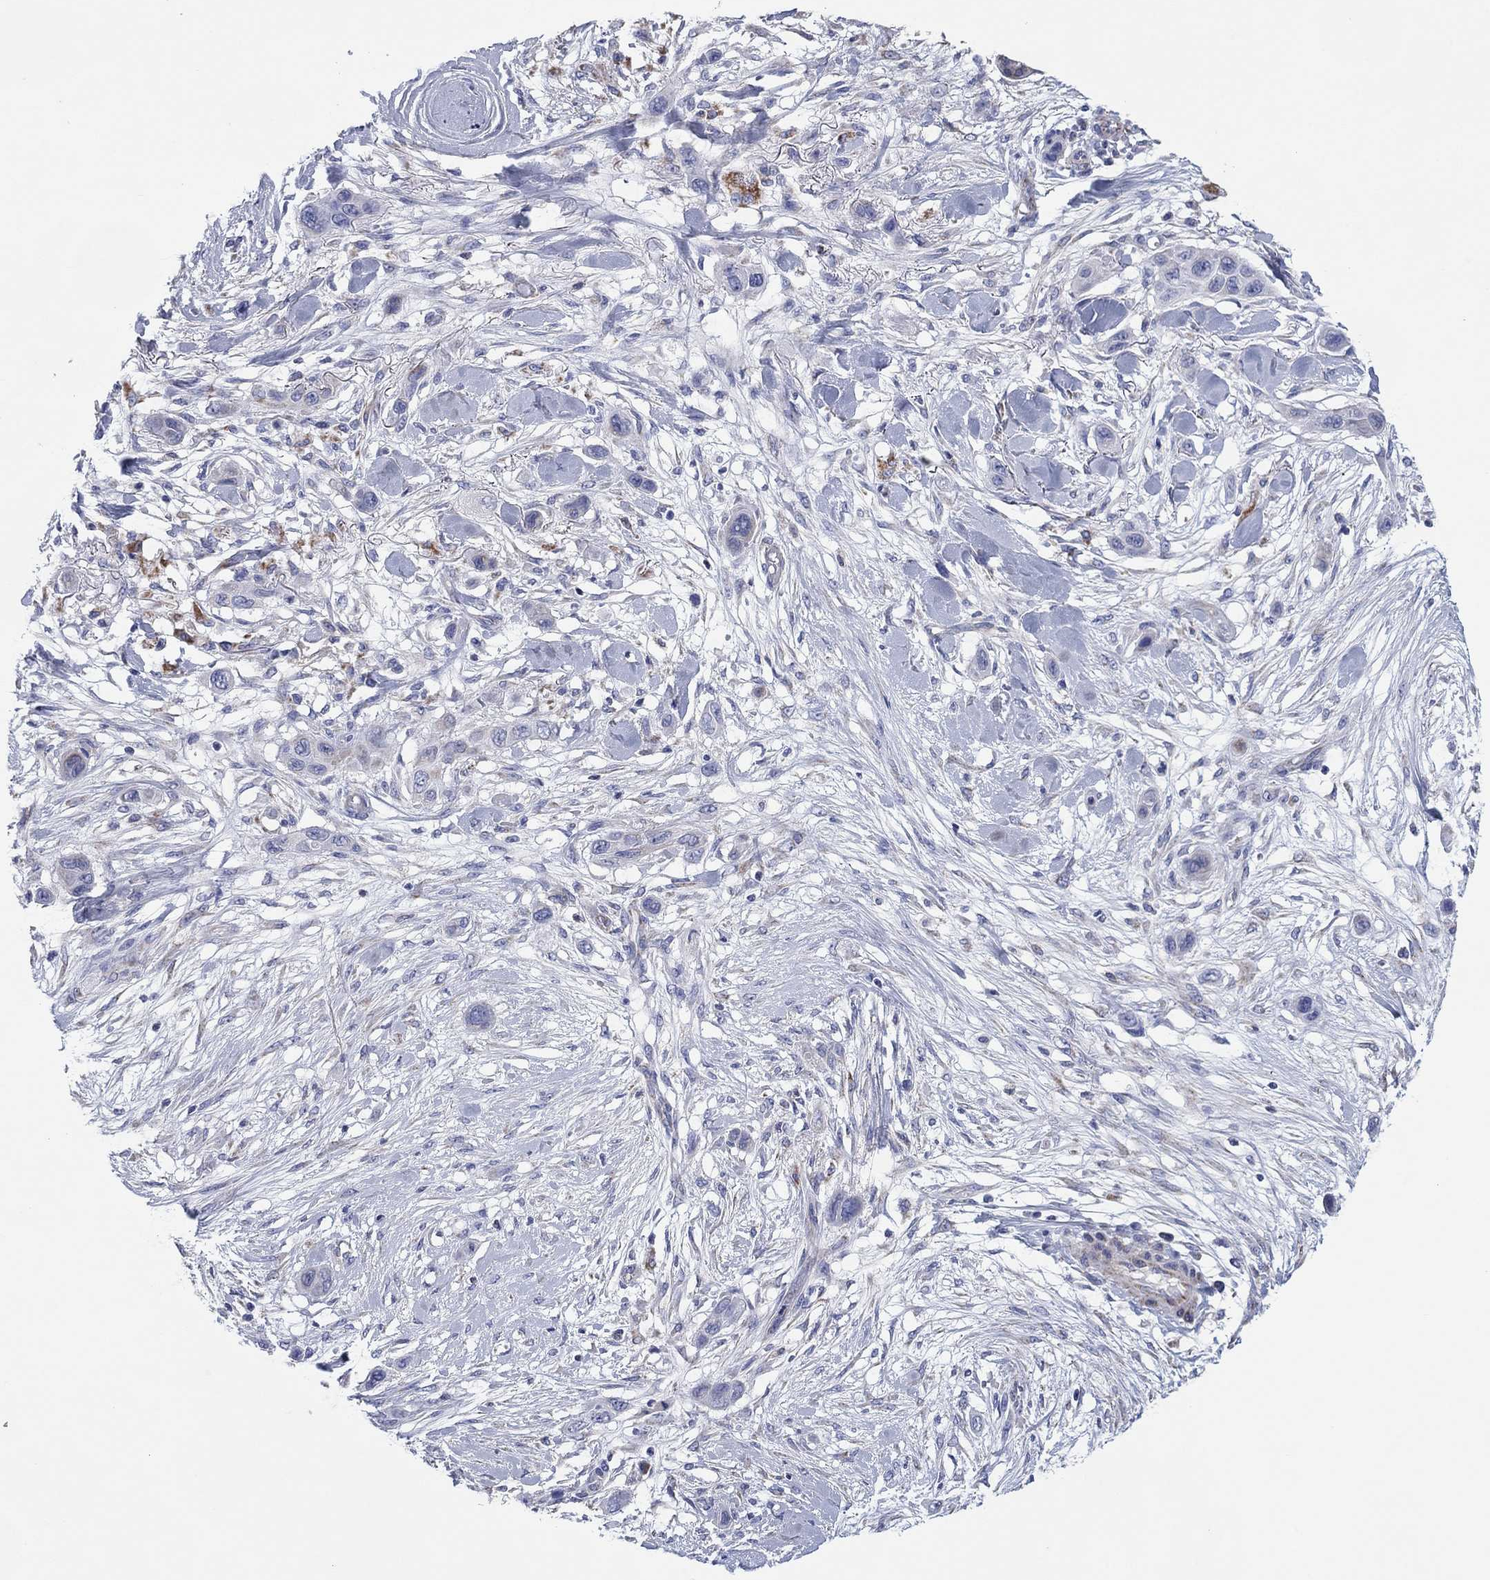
{"staining": {"intensity": "strong", "quantity": "<25%", "location": "cytoplasmic/membranous"}, "tissue": "skin cancer", "cell_type": "Tumor cells", "image_type": "cancer", "snomed": [{"axis": "morphology", "description": "Squamous cell carcinoma, NOS"}, {"axis": "topography", "description": "Skin"}], "caption": "An image of skin squamous cell carcinoma stained for a protein demonstrates strong cytoplasmic/membranous brown staining in tumor cells.", "gene": "MGST3", "patient": {"sex": "male", "age": 79}}